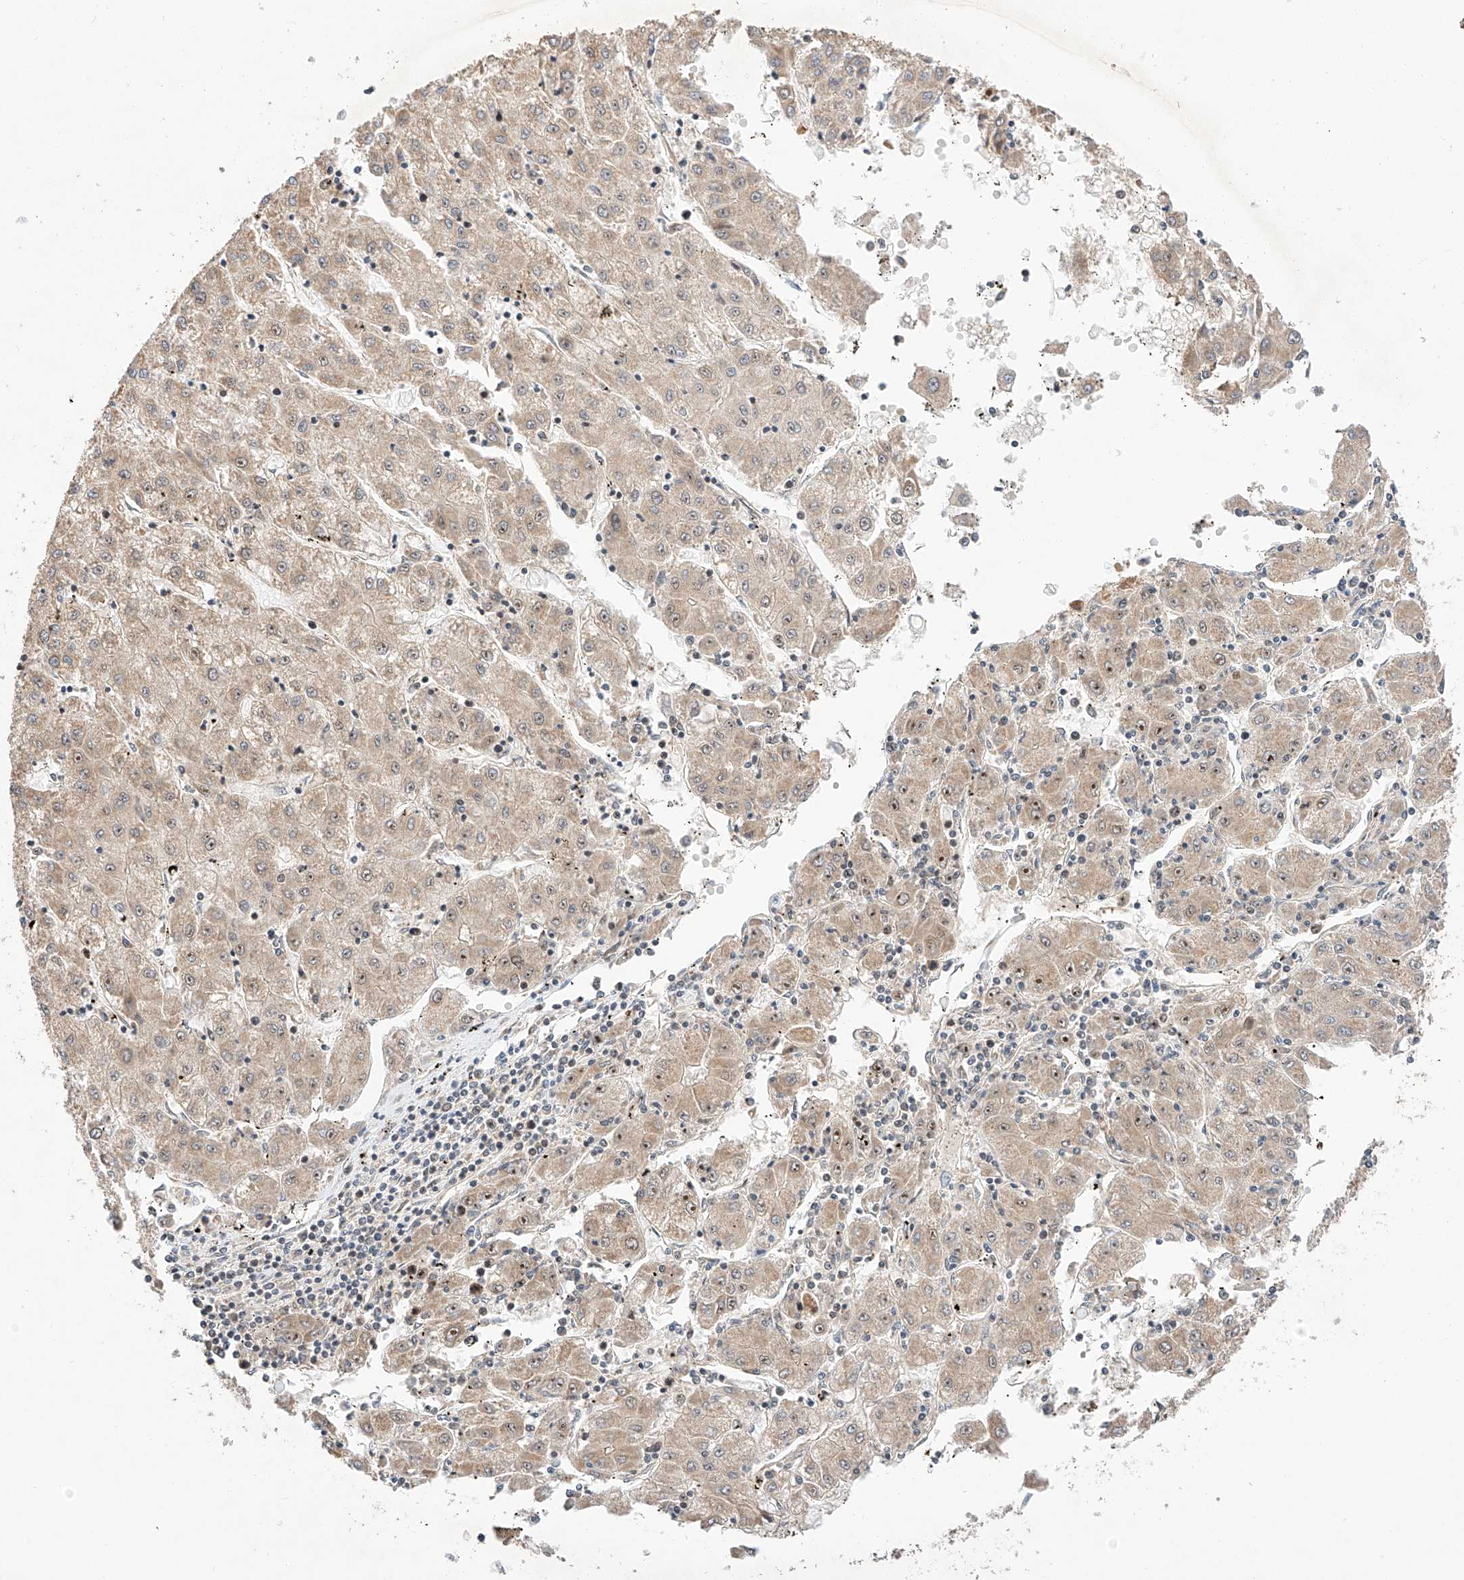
{"staining": {"intensity": "moderate", "quantity": "25%-75%", "location": "cytoplasmic/membranous"}, "tissue": "liver cancer", "cell_type": "Tumor cells", "image_type": "cancer", "snomed": [{"axis": "morphology", "description": "Carcinoma, Hepatocellular, NOS"}, {"axis": "topography", "description": "Liver"}], "caption": "Brown immunohistochemical staining in liver cancer (hepatocellular carcinoma) demonstrates moderate cytoplasmic/membranous expression in about 25%-75% of tumor cells.", "gene": "RAB23", "patient": {"sex": "male", "age": 72}}